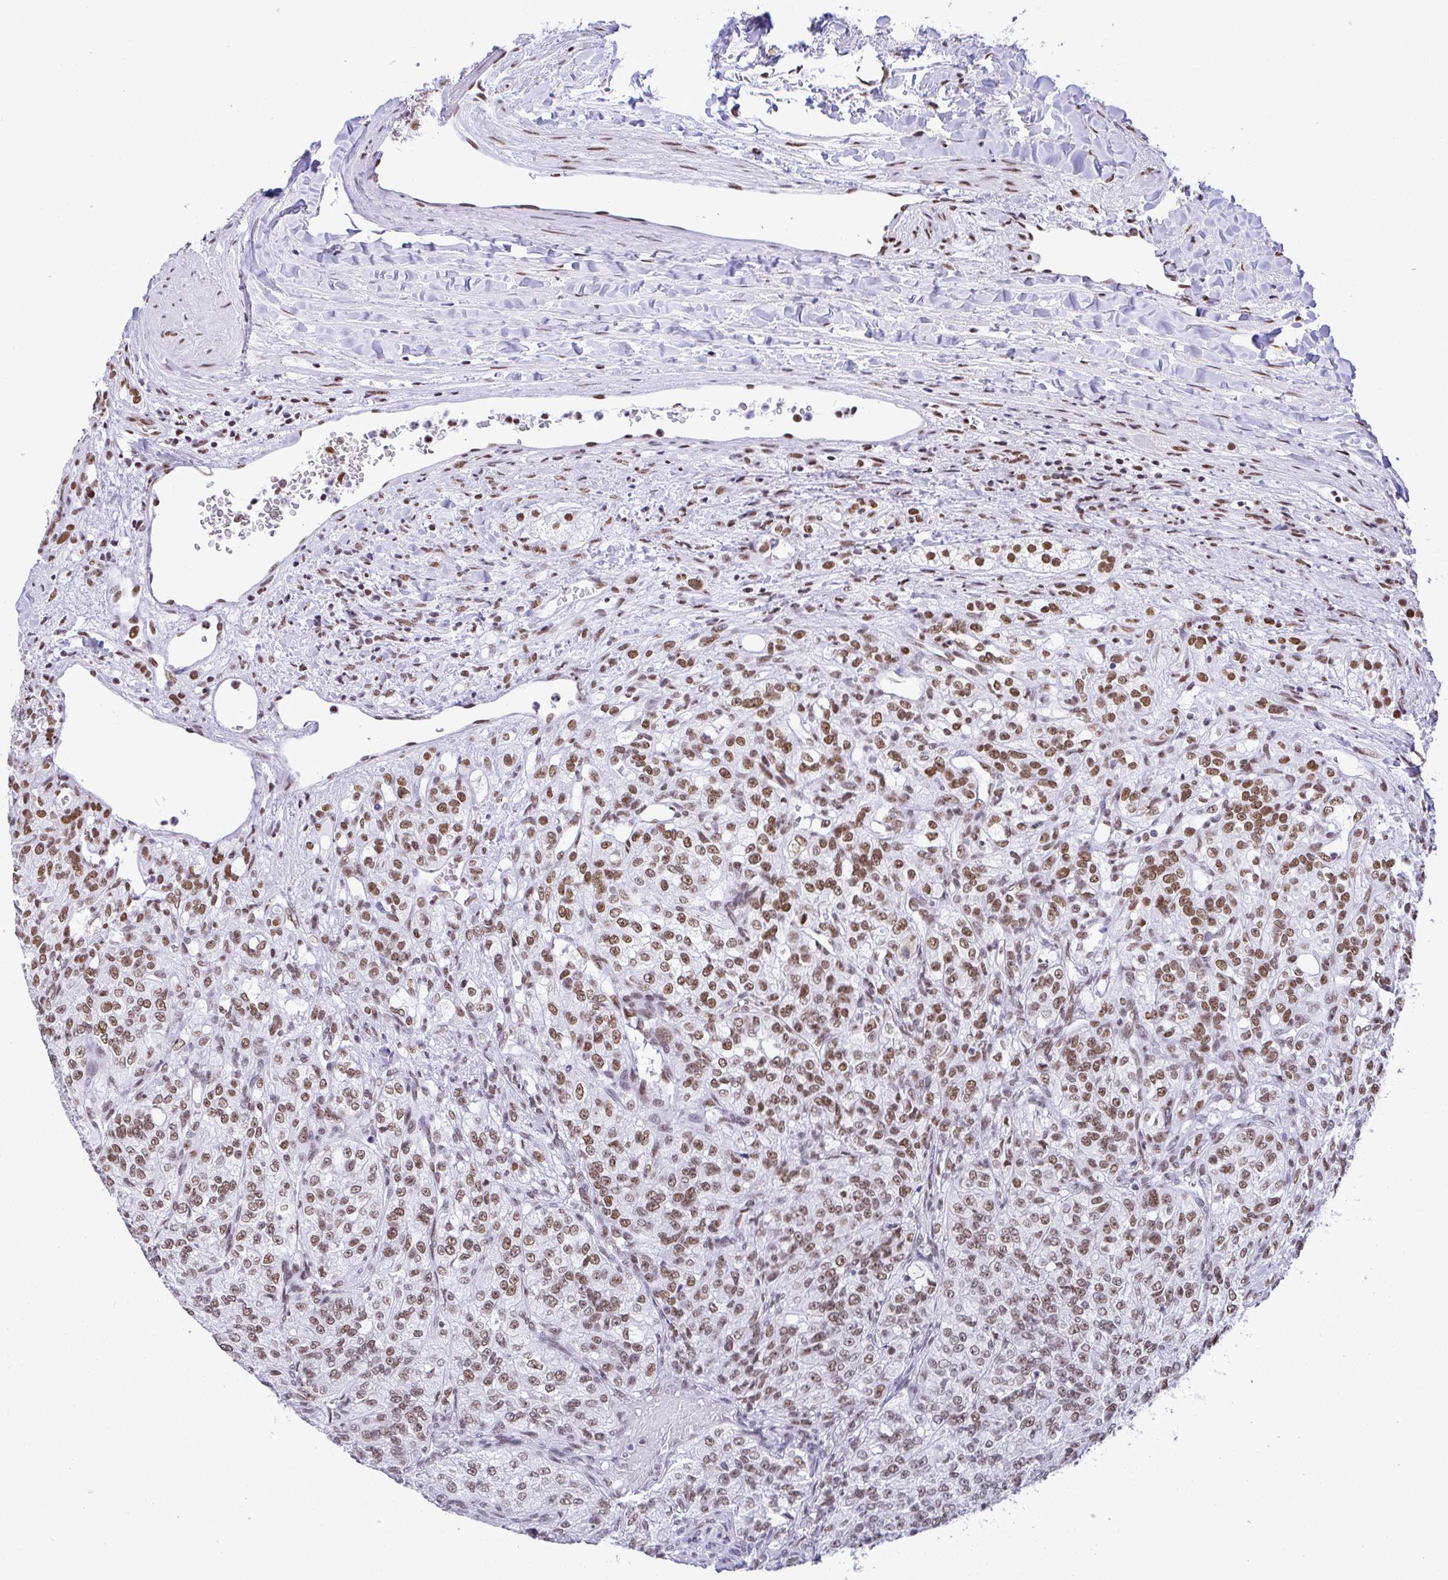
{"staining": {"intensity": "moderate", "quantity": ">75%", "location": "nuclear"}, "tissue": "renal cancer", "cell_type": "Tumor cells", "image_type": "cancer", "snomed": [{"axis": "morphology", "description": "Adenocarcinoma, NOS"}, {"axis": "topography", "description": "Kidney"}], "caption": "High-power microscopy captured an immunohistochemistry (IHC) micrograph of renal cancer, revealing moderate nuclear staining in about >75% of tumor cells.", "gene": "DDX52", "patient": {"sex": "female", "age": 63}}